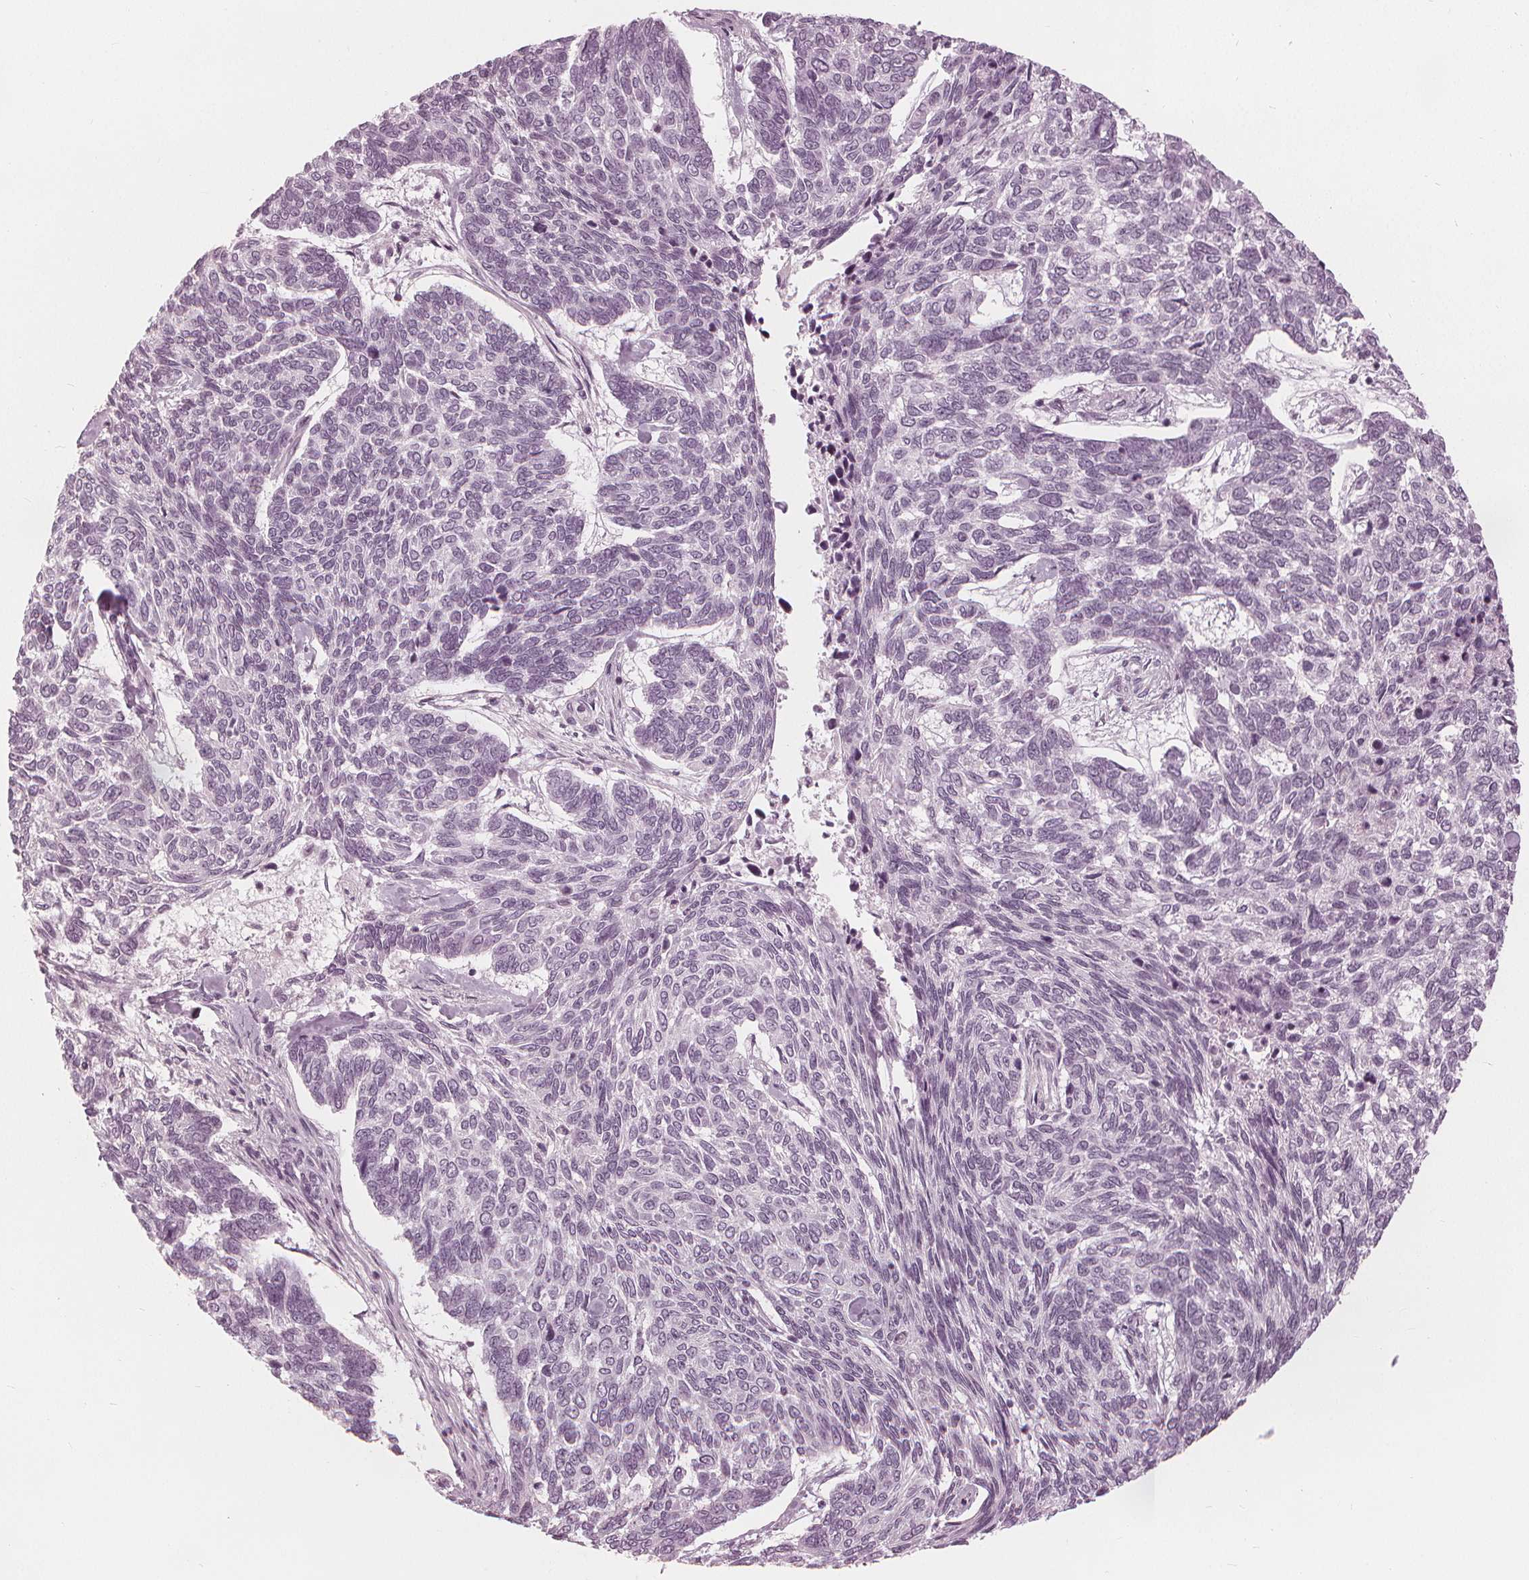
{"staining": {"intensity": "negative", "quantity": "none", "location": "none"}, "tissue": "skin cancer", "cell_type": "Tumor cells", "image_type": "cancer", "snomed": [{"axis": "morphology", "description": "Basal cell carcinoma"}, {"axis": "topography", "description": "Skin"}], "caption": "IHC micrograph of neoplastic tissue: human basal cell carcinoma (skin) stained with DAB exhibits no significant protein expression in tumor cells.", "gene": "PAEP", "patient": {"sex": "female", "age": 65}}